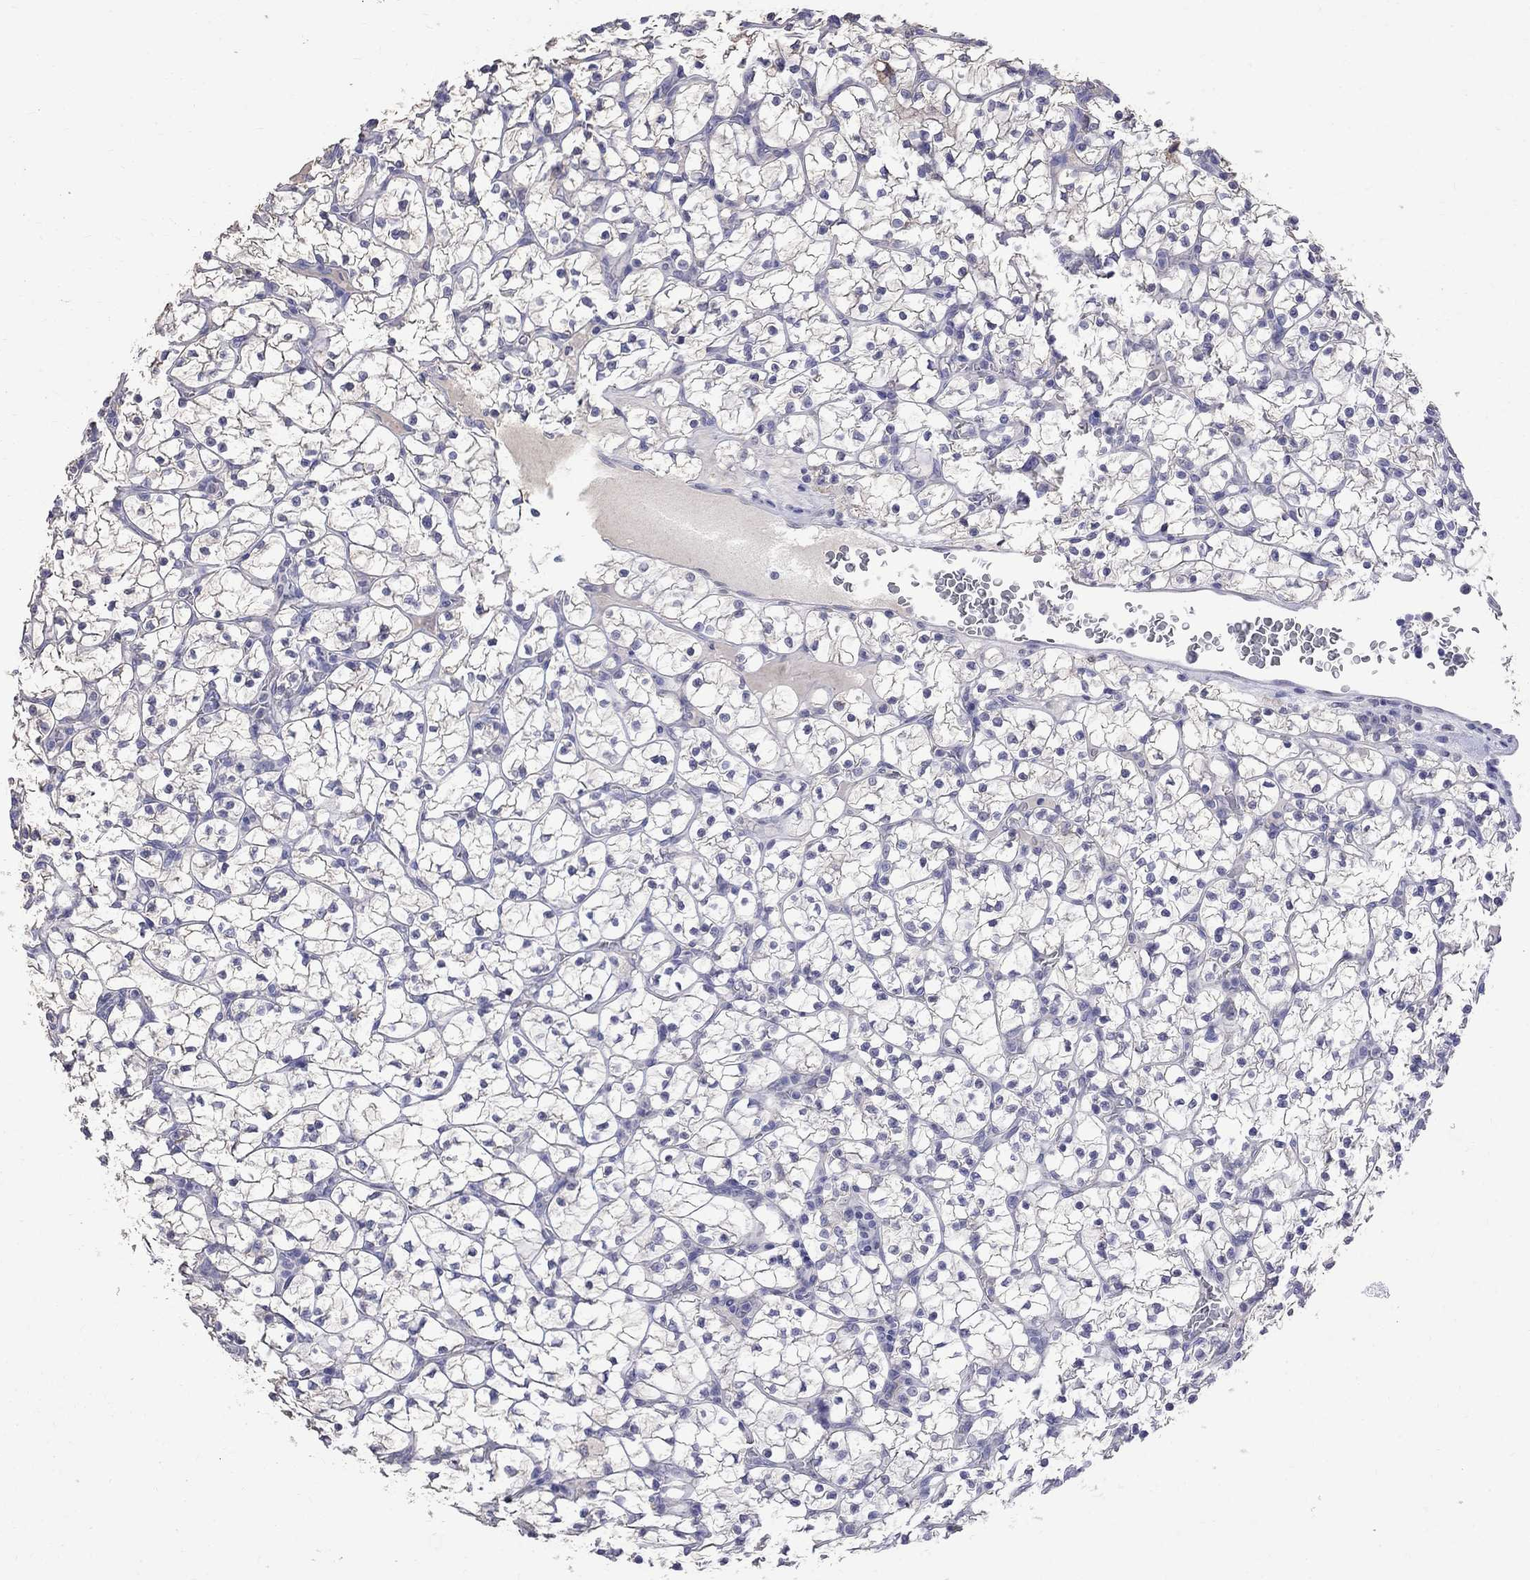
{"staining": {"intensity": "negative", "quantity": "none", "location": "none"}, "tissue": "renal cancer", "cell_type": "Tumor cells", "image_type": "cancer", "snomed": [{"axis": "morphology", "description": "Adenocarcinoma, NOS"}, {"axis": "topography", "description": "Kidney"}], "caption": "Immunohistochemistry (IHC) image of adenocarcinoma (renal) stained for a protein (brown), which shows no expression in tumor cells.", "gene": "CKAP2", "patient": {"sex": "female", "age": 89}}